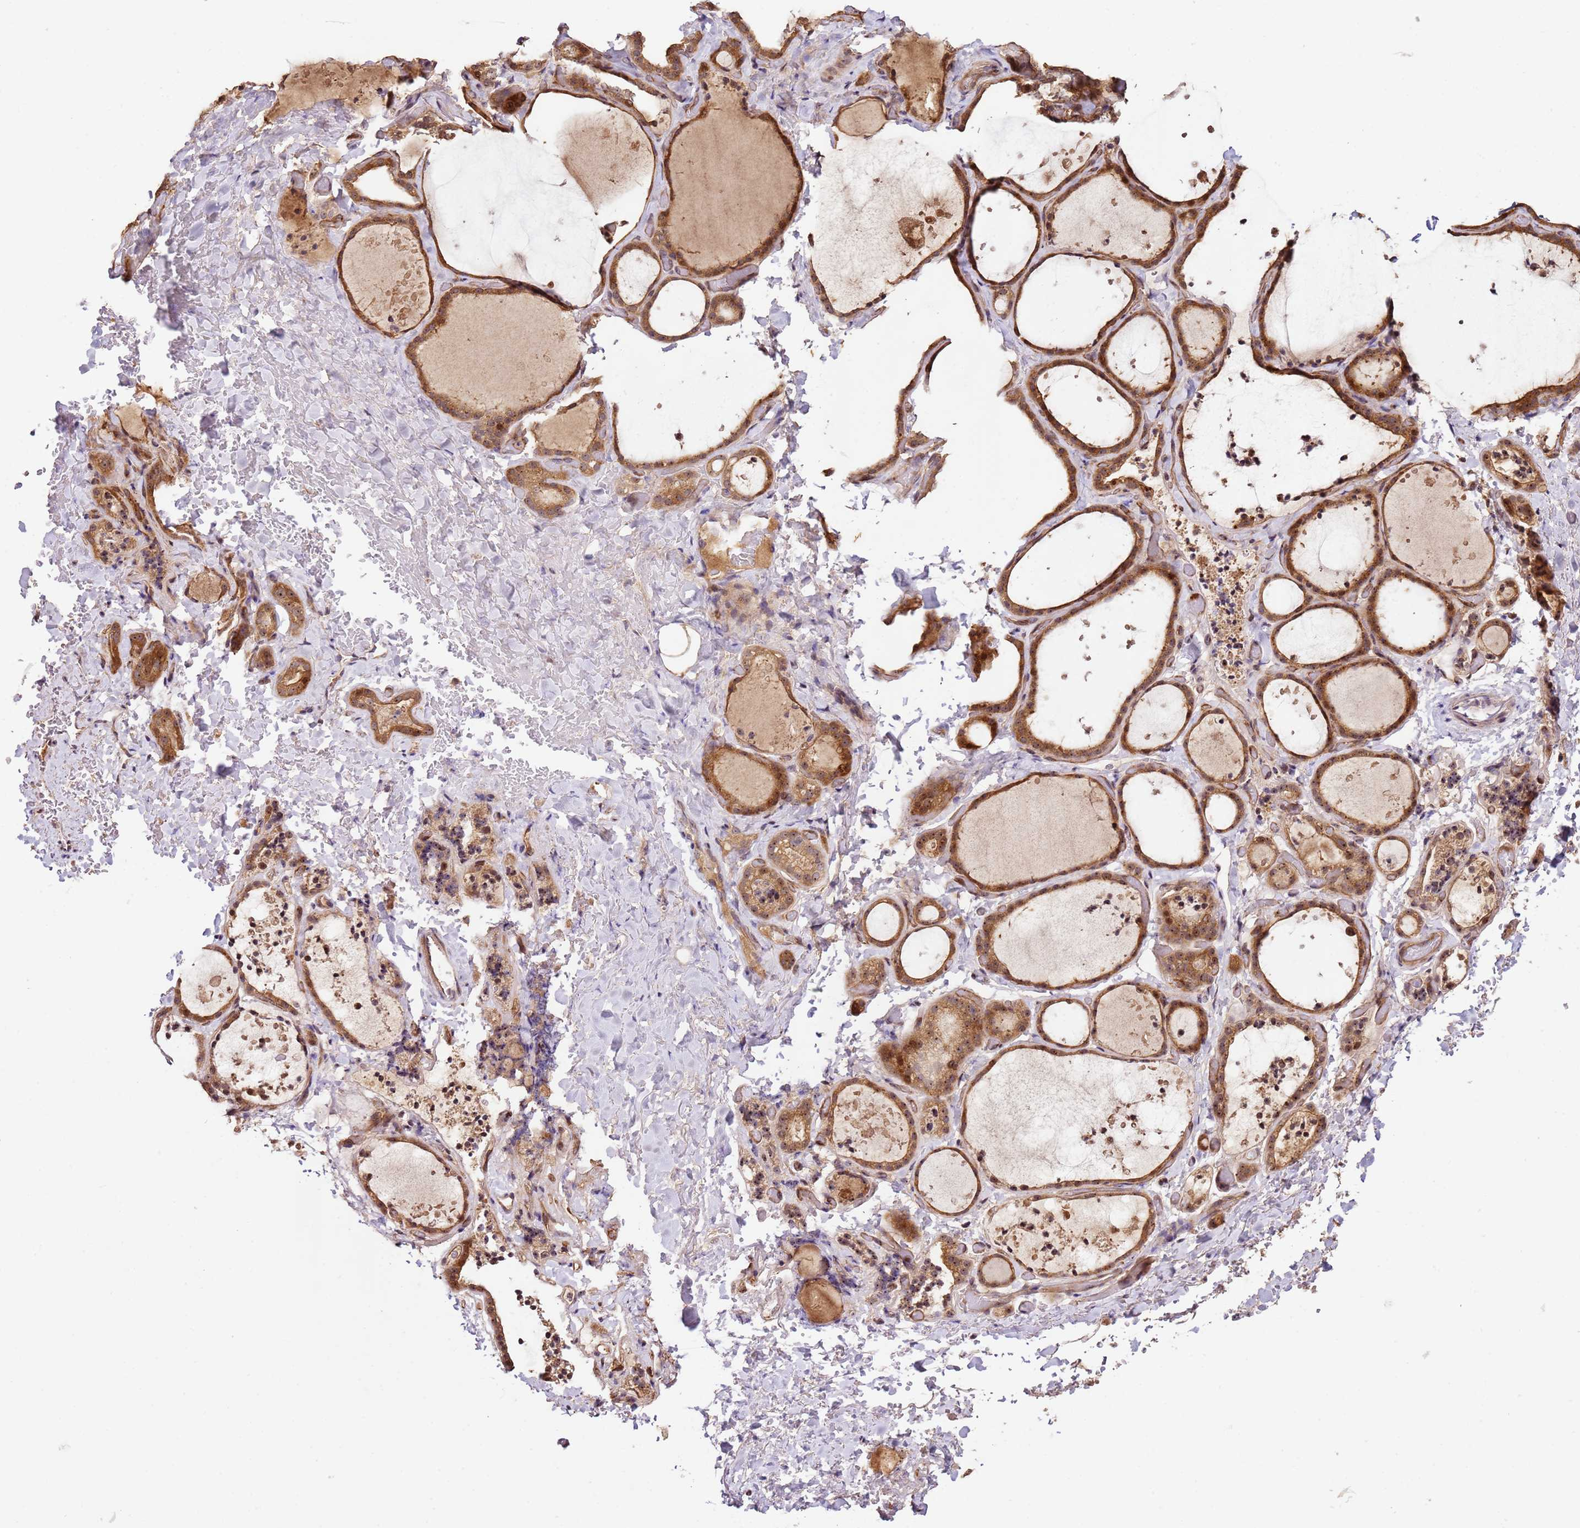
{"staining": {"intensity": "moderate", "quantity": ">75%", "location": "cytoplasmic/membranous,nuclear"}, "tissue": "thyroid gland", "cell_type": "Glandular cells", "image_type": "normal", "snomed": [{"axis": "morphology", "description": "Normal tissue, NOS"}, {"axis": "topography", "description": "Thyroid gland"}], "caption": "Thyroid gland stained with immunohistochemistry (IHC) displays moderate cytoplasmic/membranous,nuclear expression in approximately >75% of glandular cells.", "gene": "DDX27", "patient": {"sex": "female", "age": 44}}